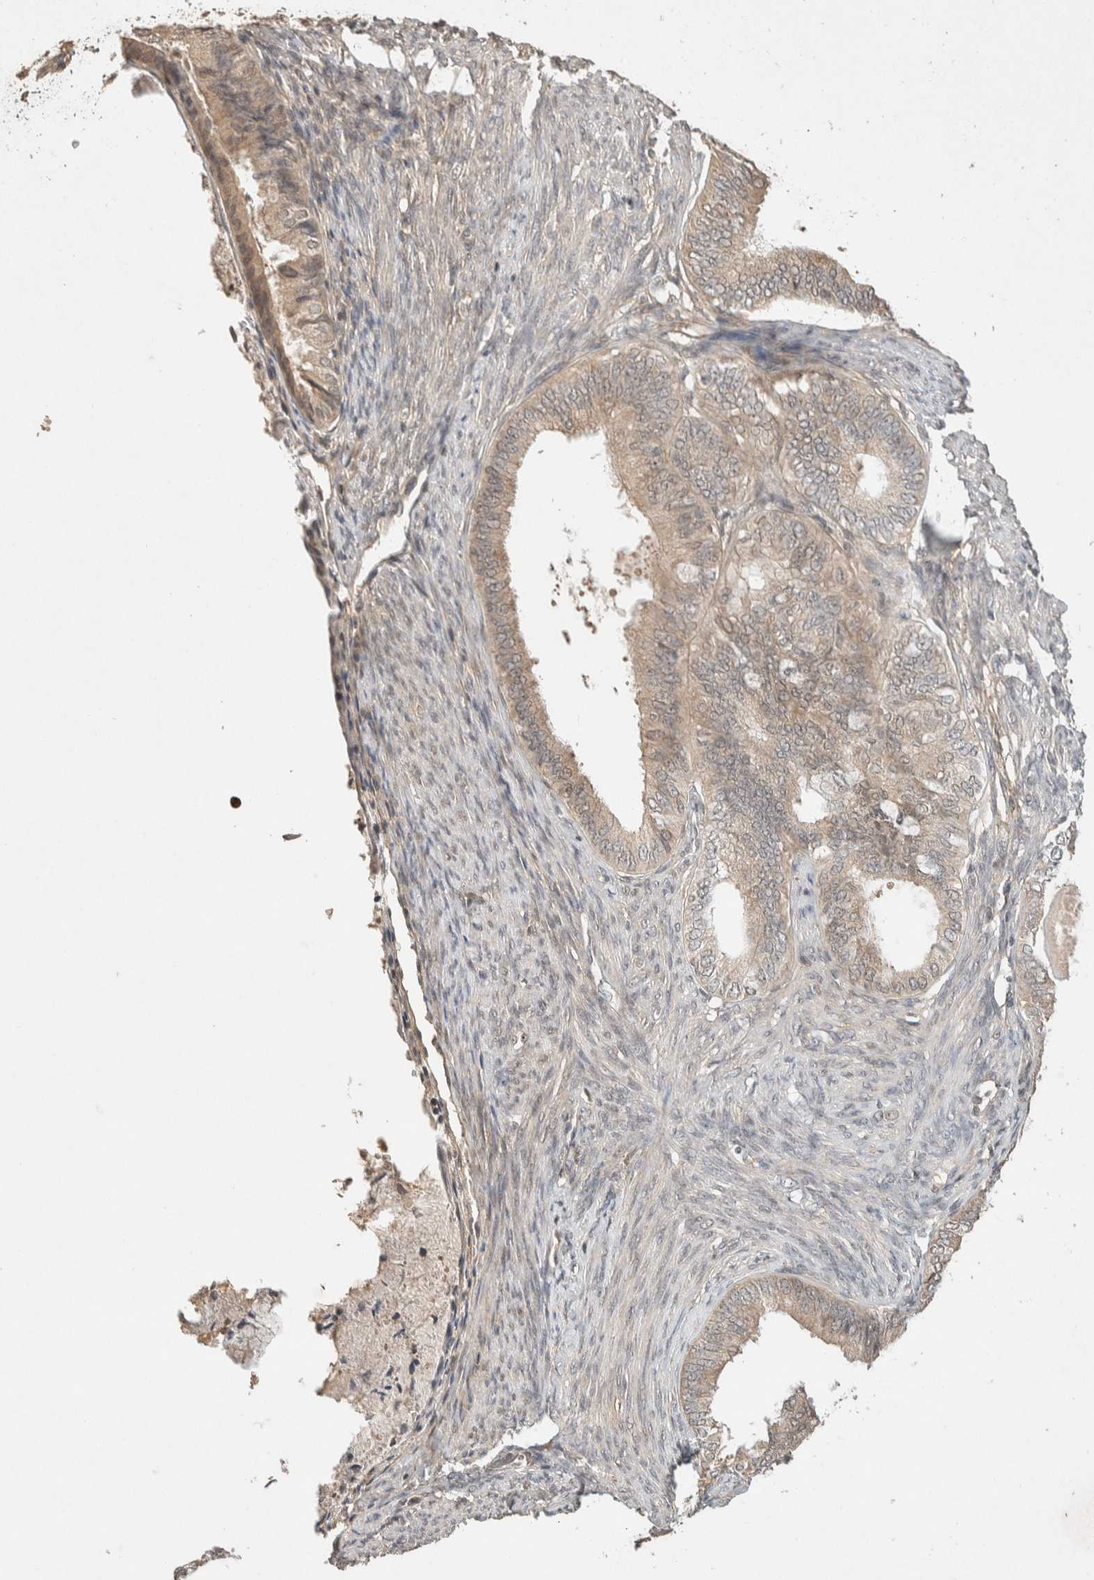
{"staining": {"intensity": "weak", "quantity": ">75%", "location": "cytoplasmic/membranous,nuclear"}, "tissue": "endometrial cancer", "cell_type": "Tumor cells", "image_type": "cancer", "snomed": [{"axis": "morphology", "description": "Adenocarcinoma, NOS"}, {"axis": "topography", "description": "Endometrium"}], "caption": "A high-resolution histopathology image shows immunohistochemistry staining of endometrial cancer (adenocarcinoma), which exhibits weak cytoplasmic/membranous and nuclear positivity in approximately >75% of tumor cells. The protein of interest is stained brown, and the nuclei are stained in blue (DAB IHC with brightfield microscopy, high magnification).", "gene": "THRA", "patient": {"sex": "female", "age": 86}}